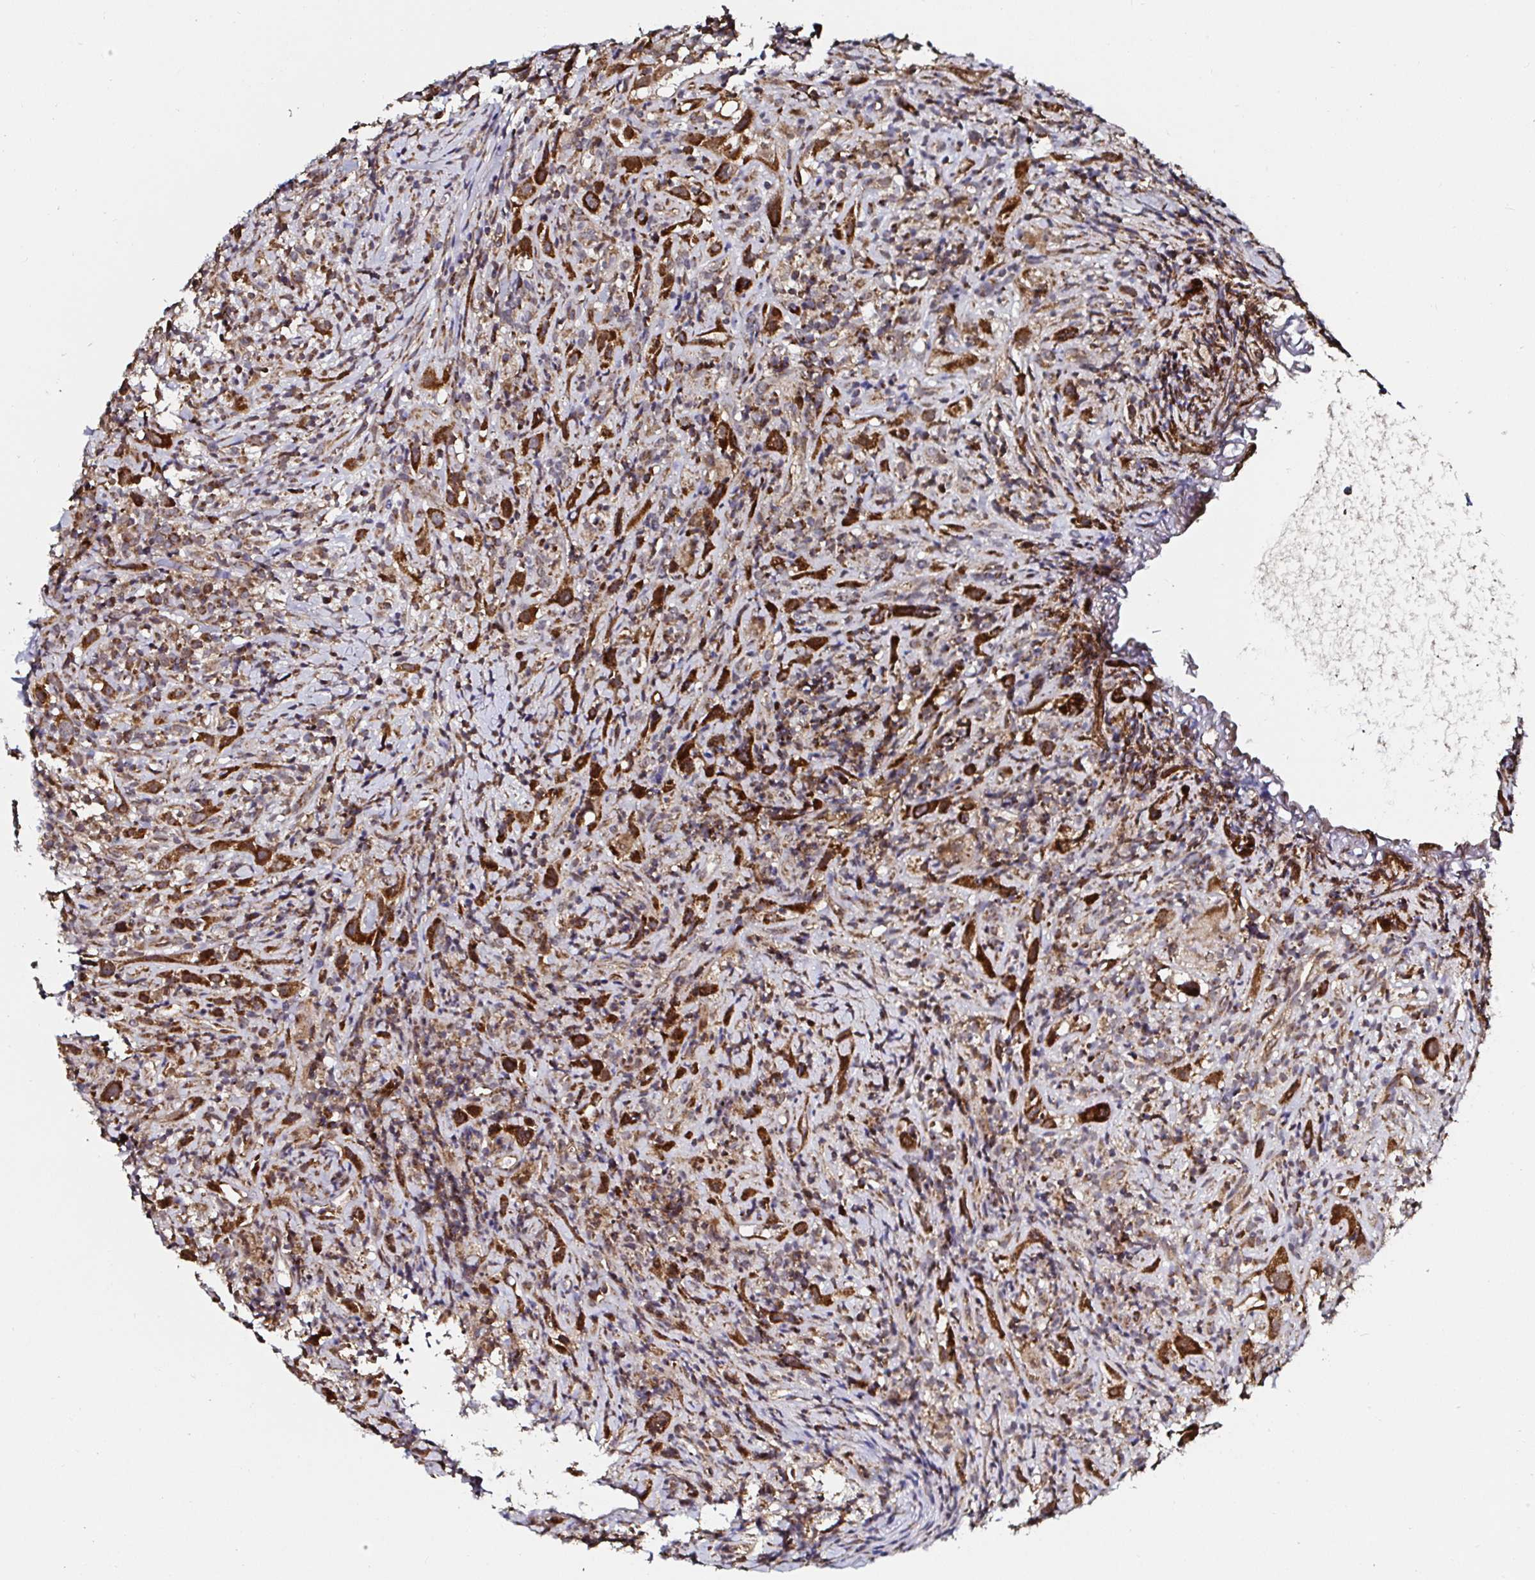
{"staining": {"intensity": "strong", "quantity": ">75%", "location": "cytoplasmic/membranous"}, "tissue": "head and neck cancer", "cell_type": "Tumor cells", "image_type": "cancer", "snomed": [{"axis": "morphology", "description": "Squamous cell carcinoma, NOS"}, {"axis": "topography", "description": "Head-Neck"}], "caption": "DAB (3,3'-diaminobenzidine) immunohistochemical staining of human head and neck cancer (squamous cell carcinoma) reveals strong cytoplasmic/membranous protein positivity in approximately >75% of tumor cells. (brown staining indicates protein expression, while blue staining denotes nuclei).", "gene": "ATAD3B", "patient": {"sex": "female", "age": 95}}